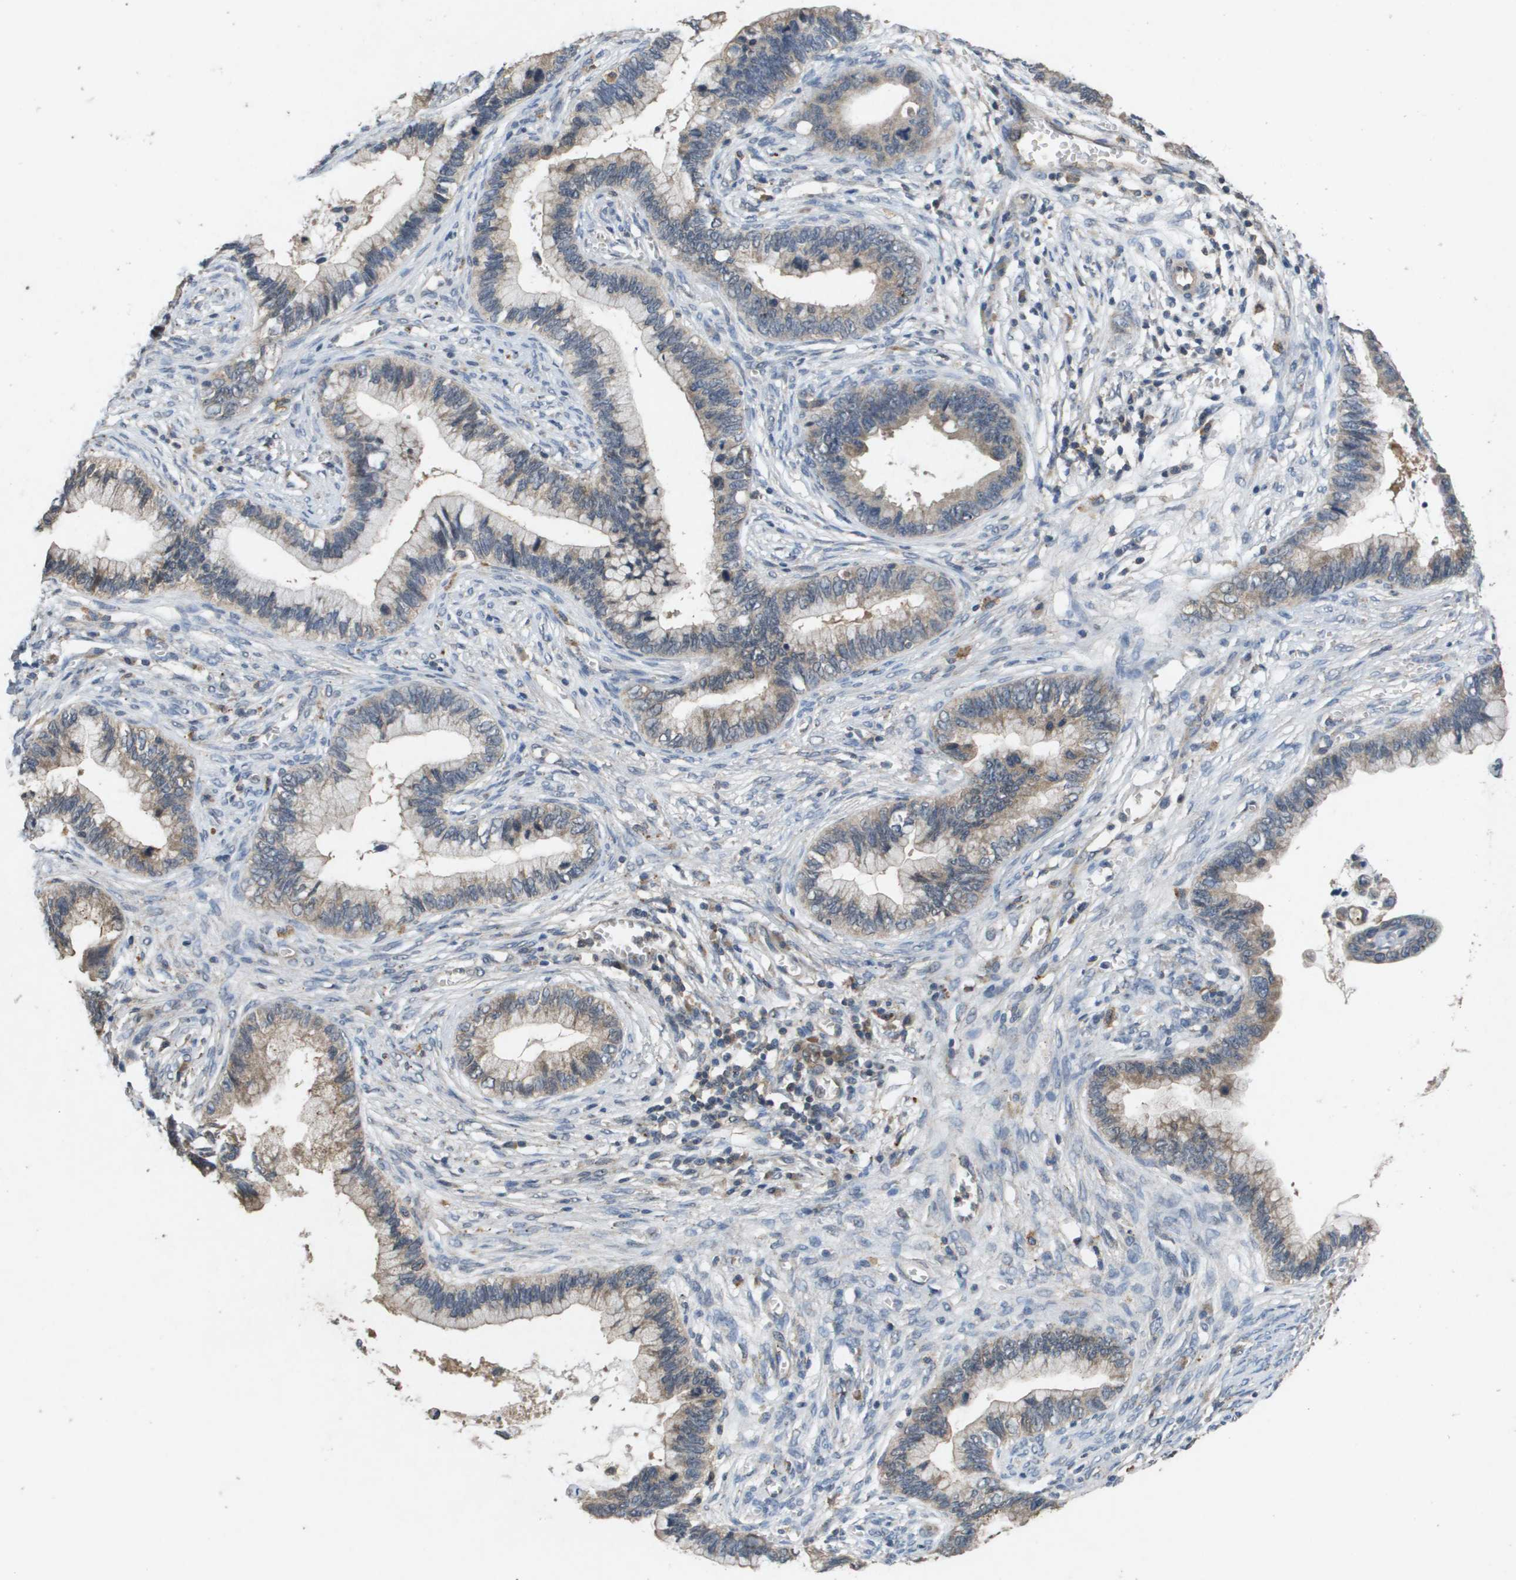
{"staining": {"intensity": "weak", "quantity": "<25%", "location": "cytoplasmic/membranous"}, "tissue": "cervical cancer", "cell_type": "Tumor cells", "image_type": "cancer", "snomed": [{"axis": "morphology", "description": "Adenocarcinoma, NOS"}, {"axis": "topography", "description": "Cervix"}], "caption": "A histopathology image of cervical cancer stained for a protein displays no brown staining in tumor cells.", "gene": "PROC", "patient": {"sex": "female", "age": 44}}